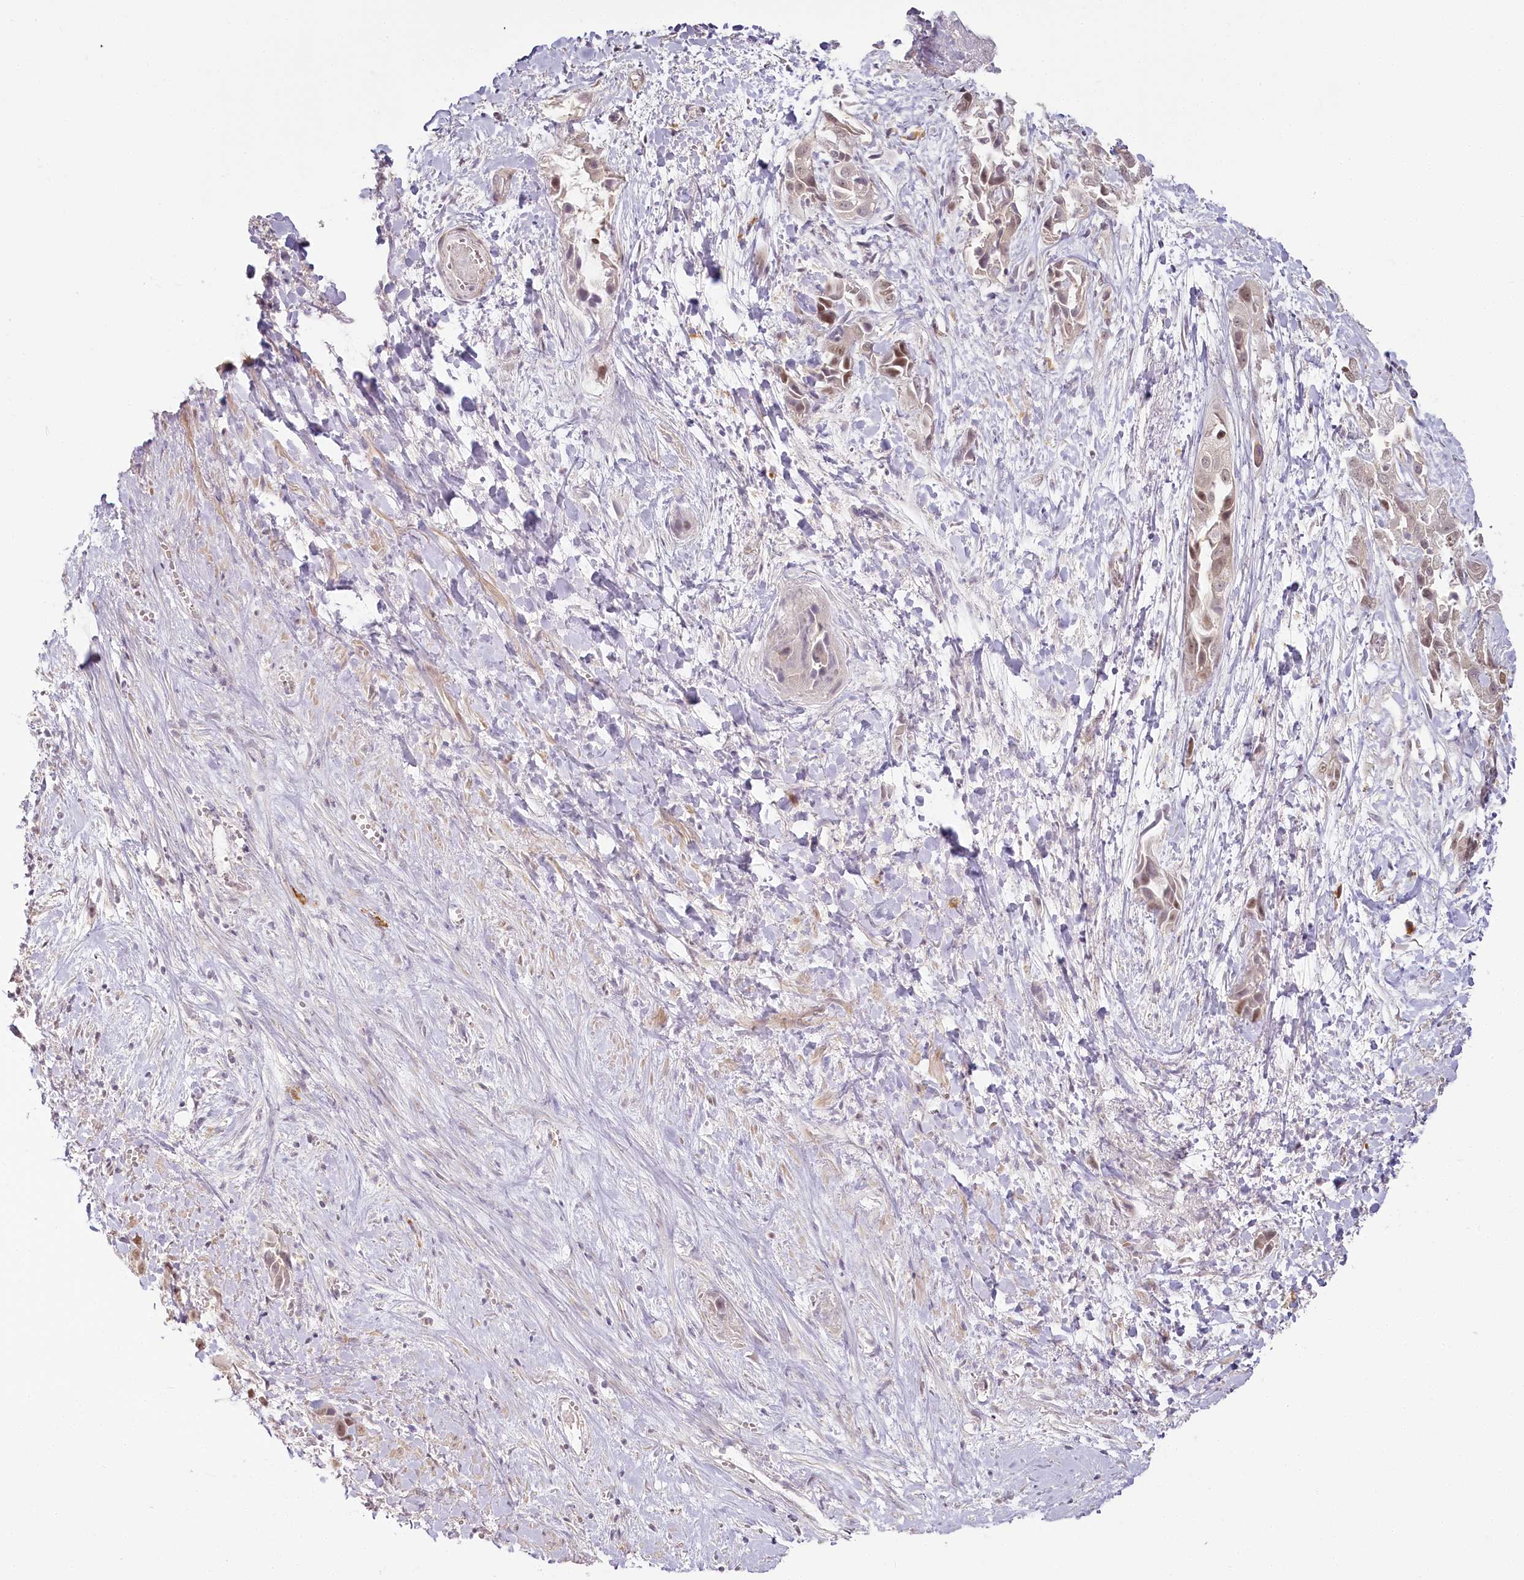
{"staining": {"intensity": "weak", "quantity": ">75%", "location": "nuclear"}, "tissue": "liver cancer", "cell_type": "Tumor cells", "image_type": "cancer", "snomed": [{"axis": "morphology", "description": "Cholangiocarcinoma"}, {"axis": "topography", "description": "Liver"}], "caption": "Liver cancer (cholangiocarcinoma) tissue displays weak nuclear positivity in about >75% of tumor cells, visualized by immunohistochemistry.", "gene": "EXOSC7", "patient": {"sex": "female", "age": 52}}